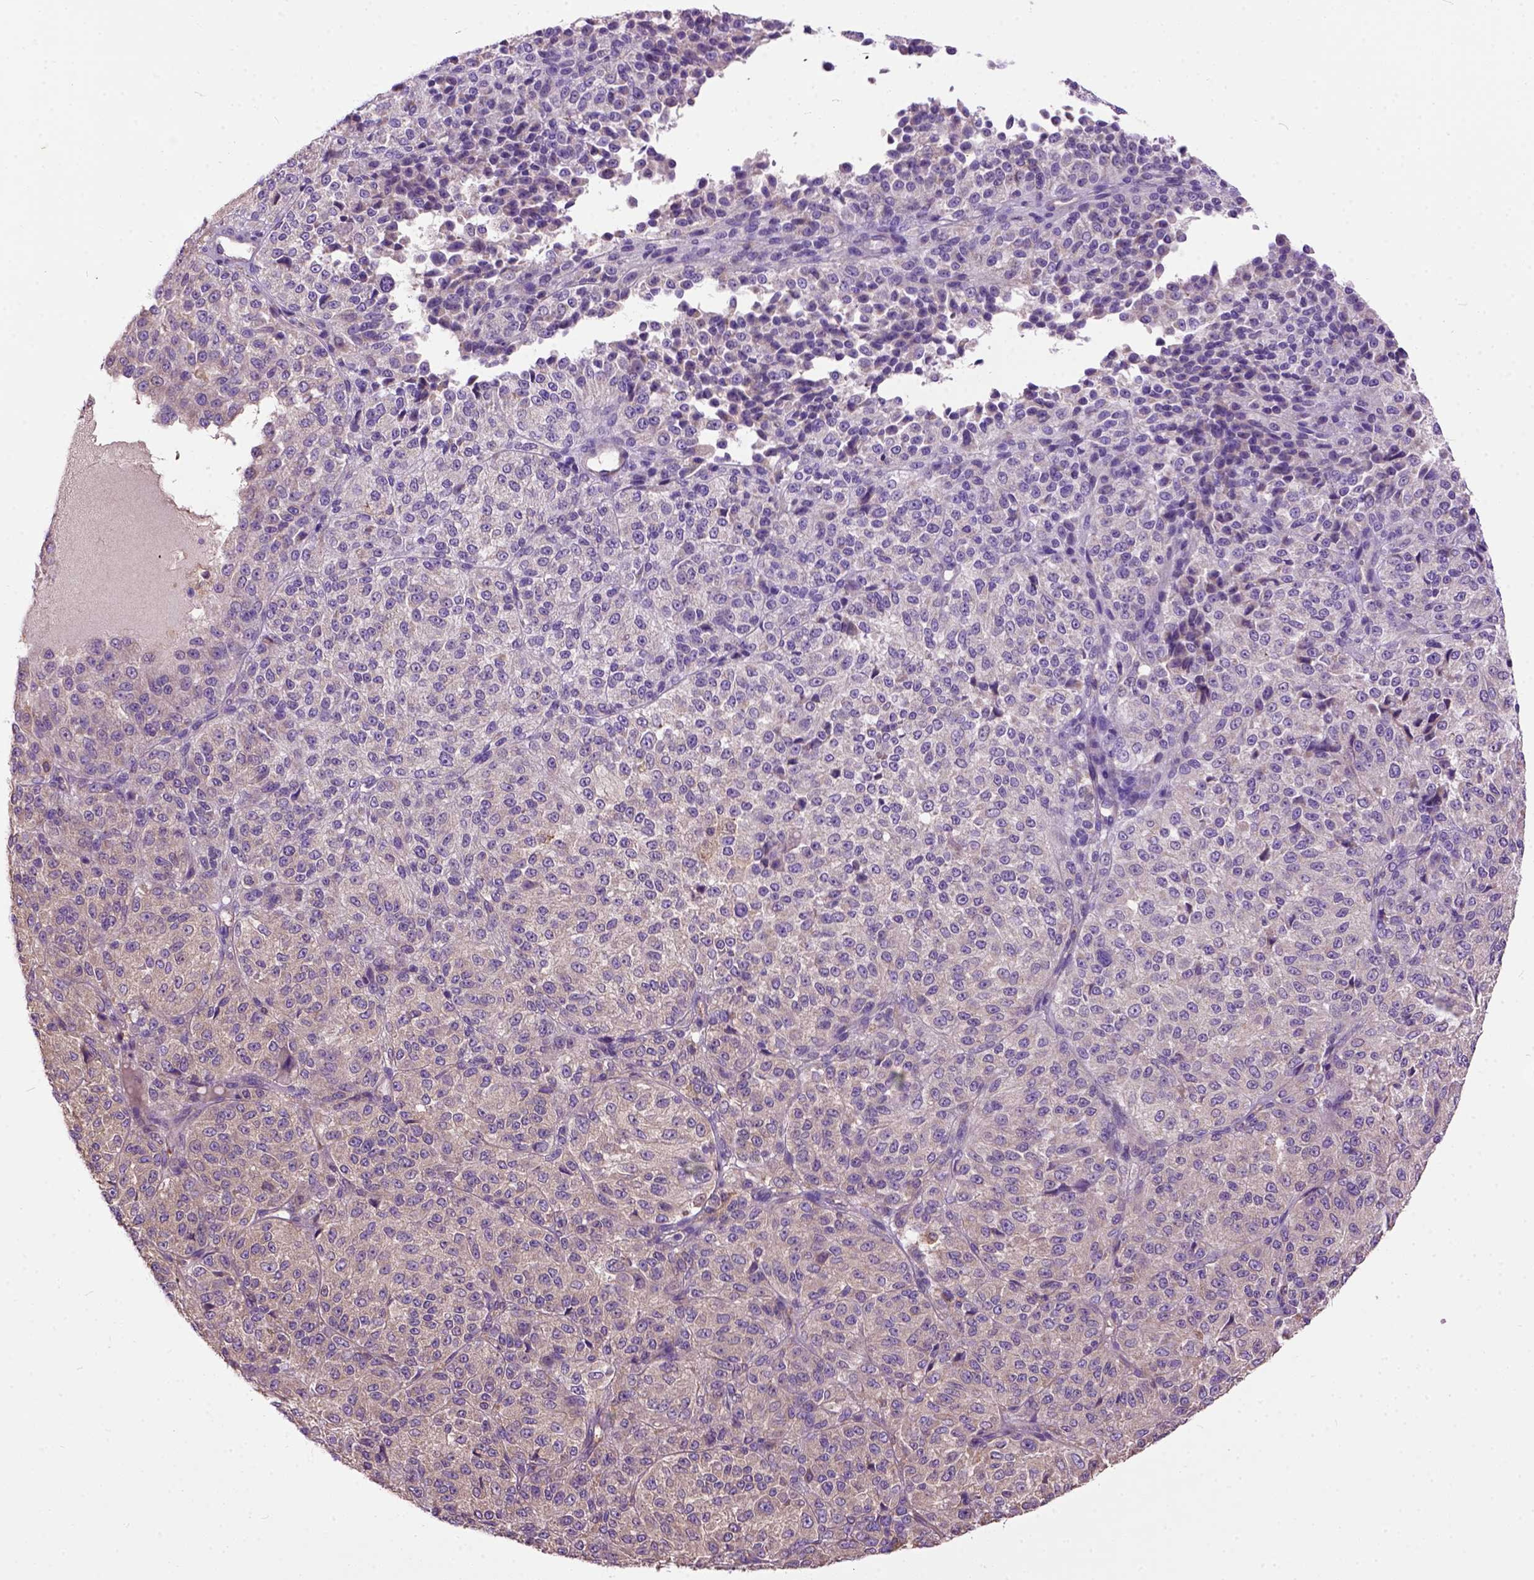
{"staining": {"intensity": "negative", "quantity": "none", "location": "none"}, "tissue": "melanoma", "cell_type": "Tumor cells", "image_type": "cancer", "snomed": [{"axis": "morphology", "description": "Malignant melanoma, Metastatic site"}, {"axis": "topography", "description": "Brain"}], "caption": "The micrograph reveals no significant positivity in tumor cells of malignant melanoma (metastatic site). (Immunohistochemistry, brightfield microscopy, high magnification).", "gene": "SEMA4F", "patient": {"sex": "female", "age": 56}}